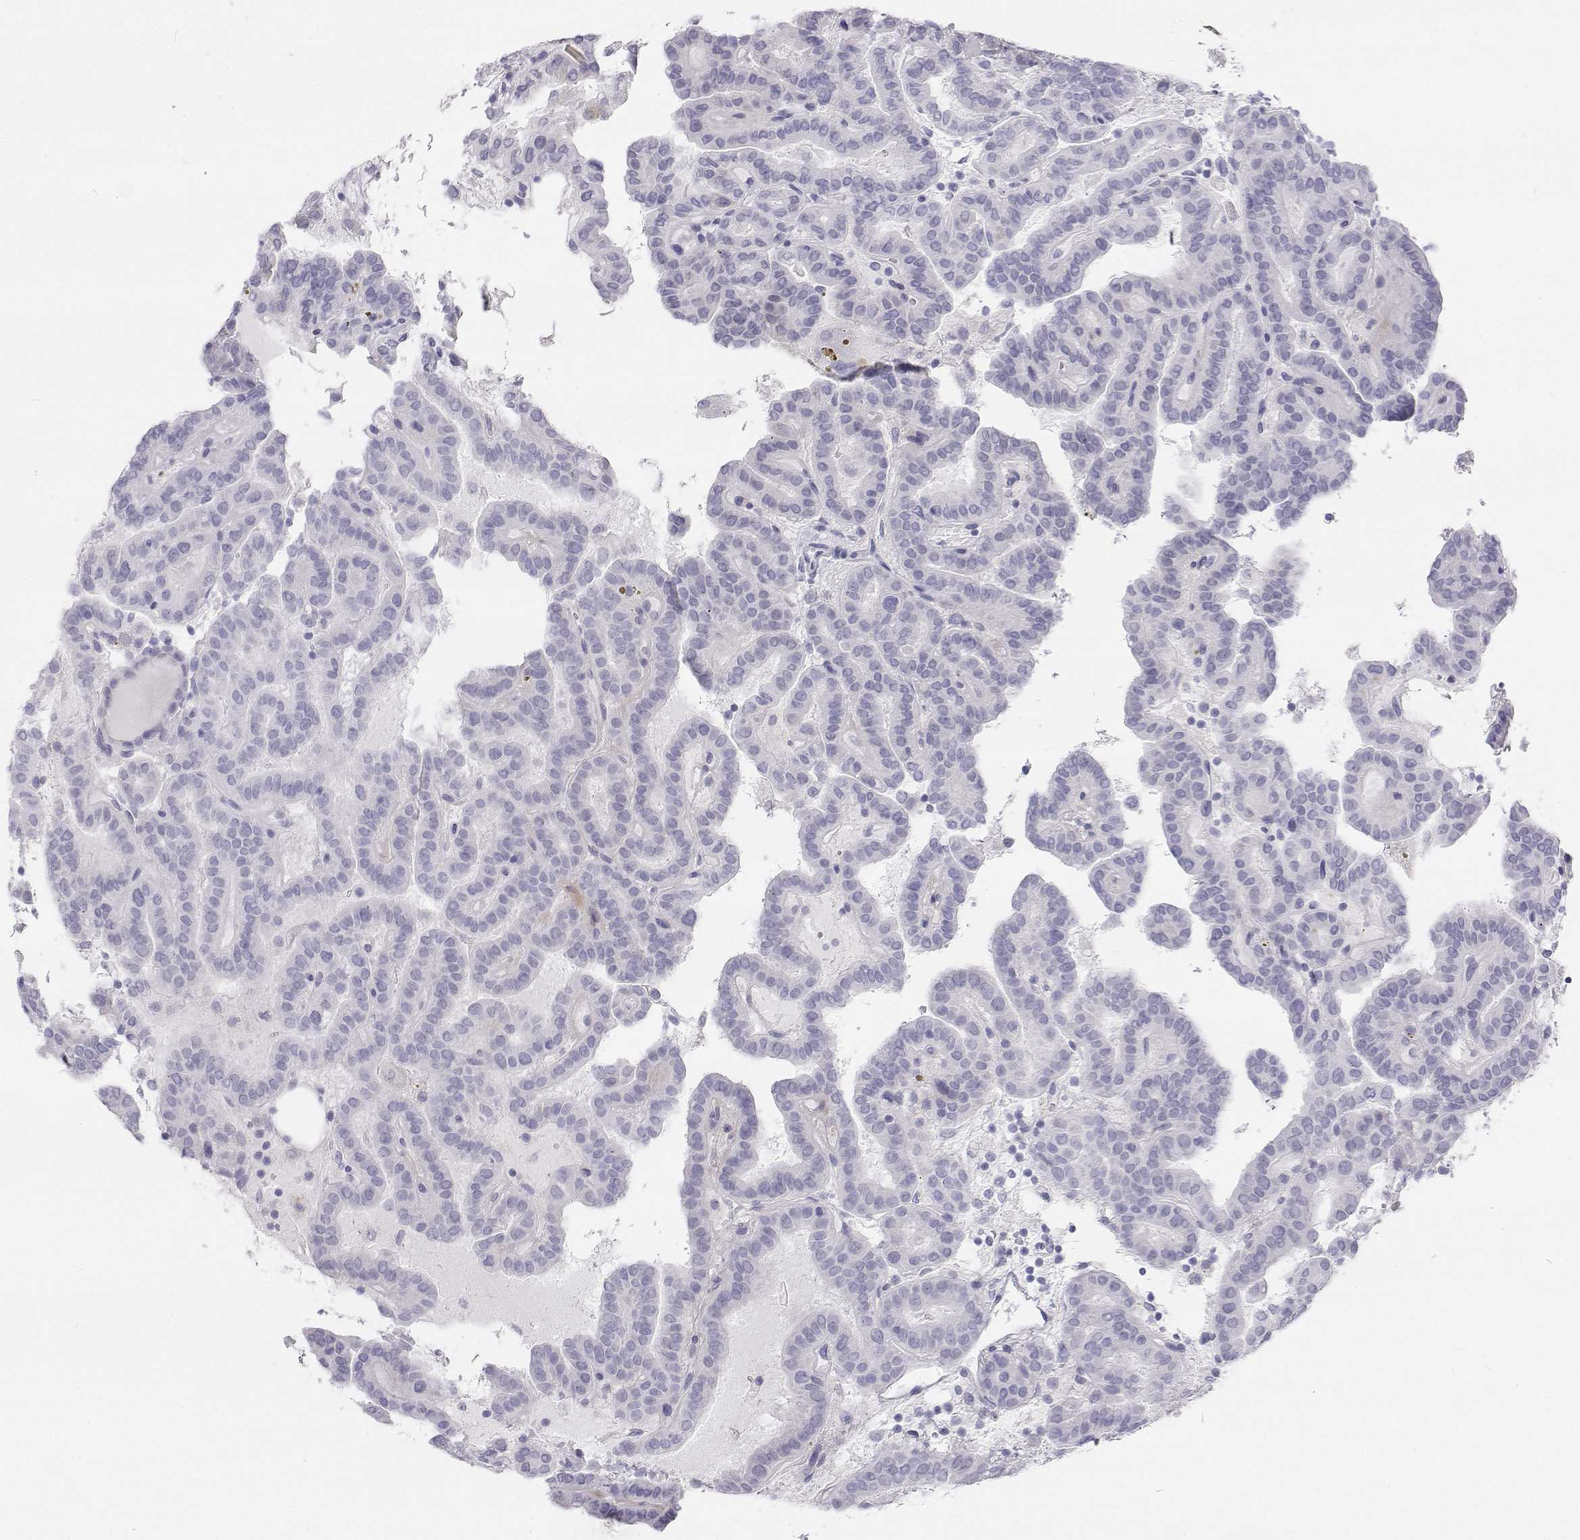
{"staining": {"intensity": "negative", "quantity": "none", "location": "none"}, "tissue": "thyroid cancer", "cell_type": "Tumor cells", "image_type": "cancer", "snomed": [{"axis": "morphology", "description": "Papillary adenocarcinoma, NOS"}, {"axis": "topography", "description": "Thyroid gland"}], "caption": "The micrograph displays no staining of tumor cells in thyroid cancer (papillary adenocarcinoma).", "gene": "TTN", "patient": {"sex": "female", "age": 46}}